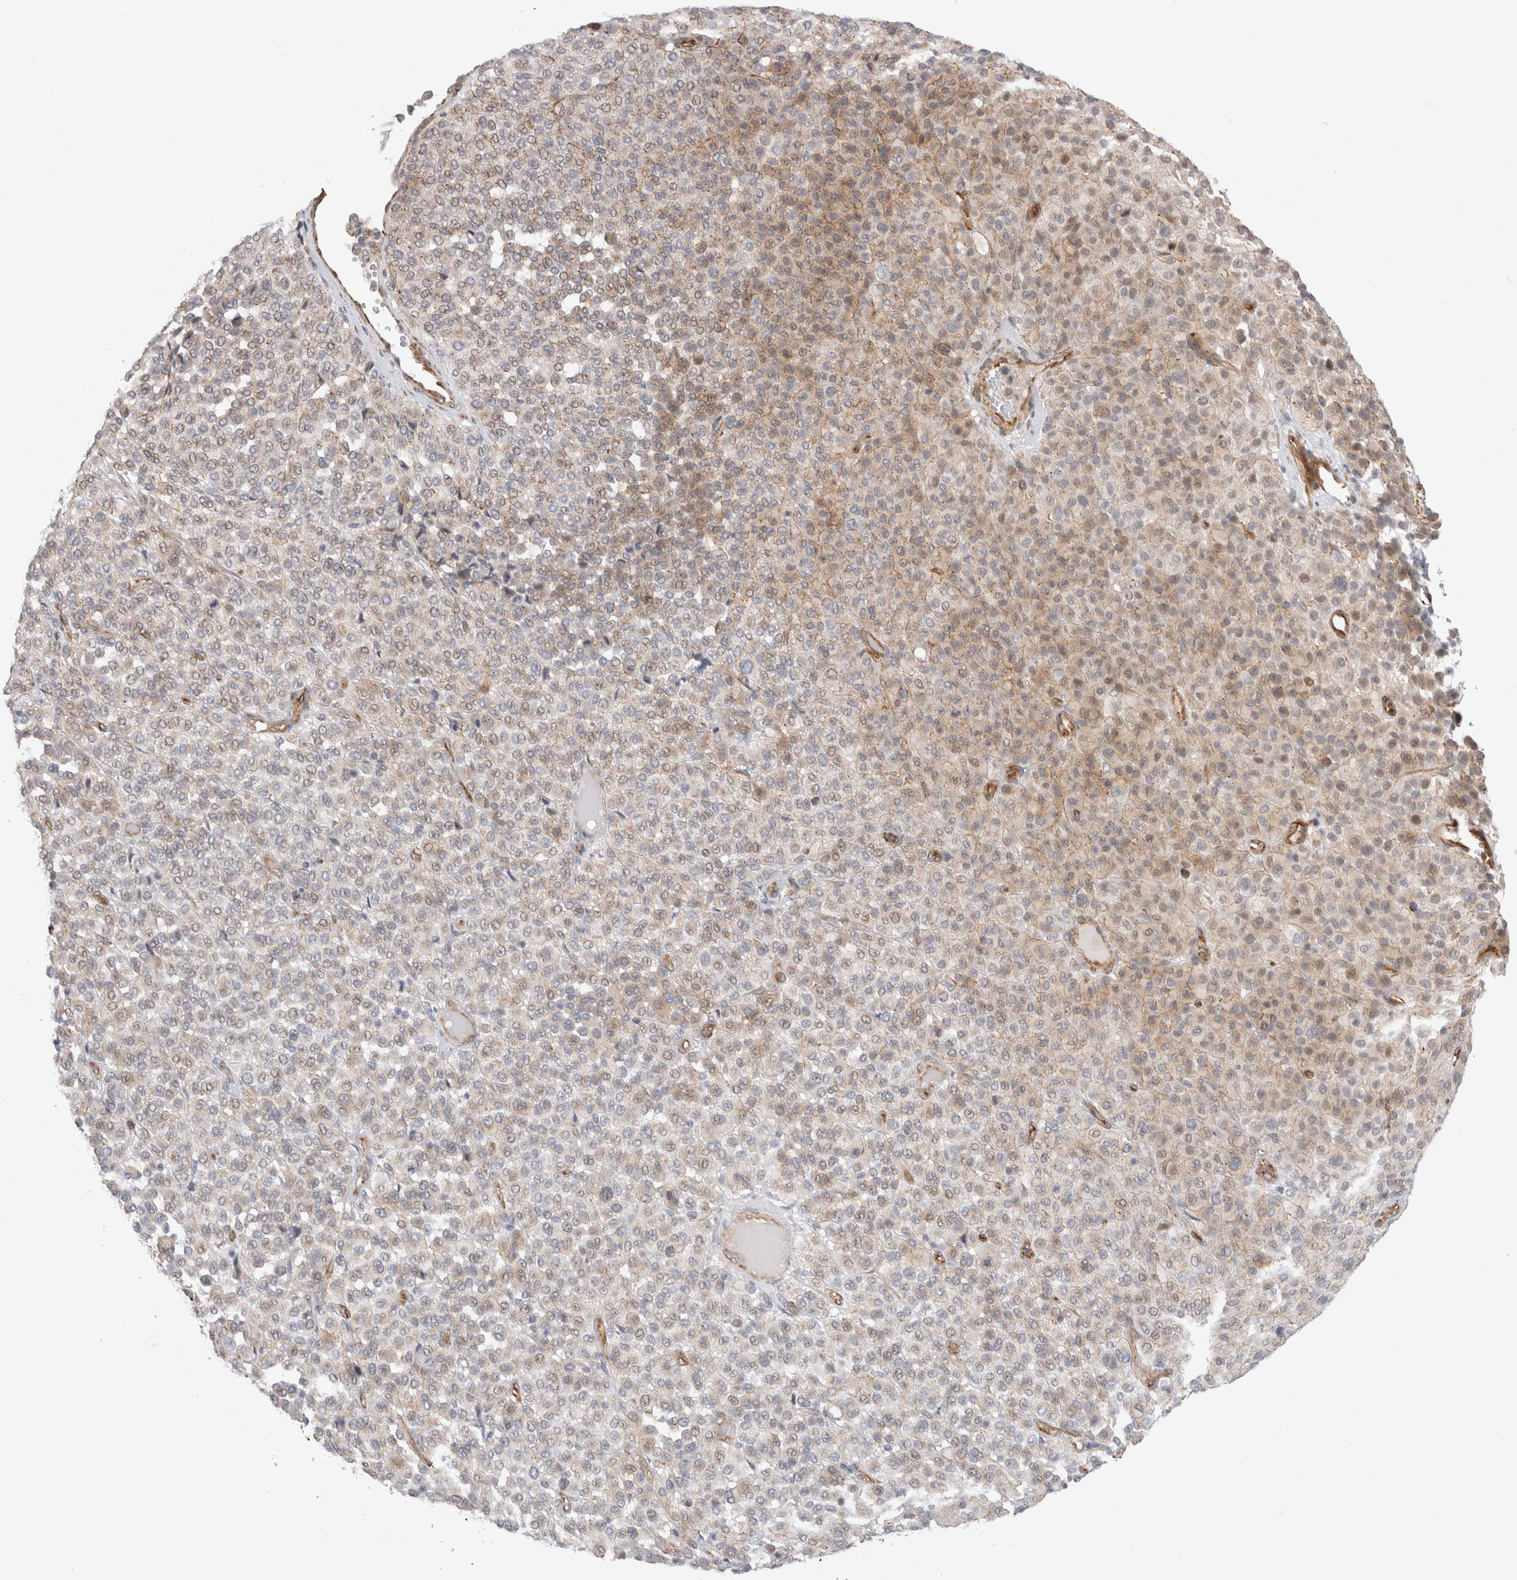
{"staining": {"intensity": "weak", "quantity": "25%-75%", "location": "cytoplasmic/membranous,nuclear"}, "tissue": "melanoma", "cell_type": "Tumor cells", "image_type": "cancer", "snomed": [{"axis": "morphology", "description": "Malignant melanoma, Metastatic site"}, {"axis": "topography", "description": "Pancreas"}], "caption": "Protein staining displays weak cytoplasmic/membranous and nuclear expression in about 25%-75% of tumor cells in melanoma.", "gene": "CAAP1", "patient": {"sex": "female", "age": 30}}